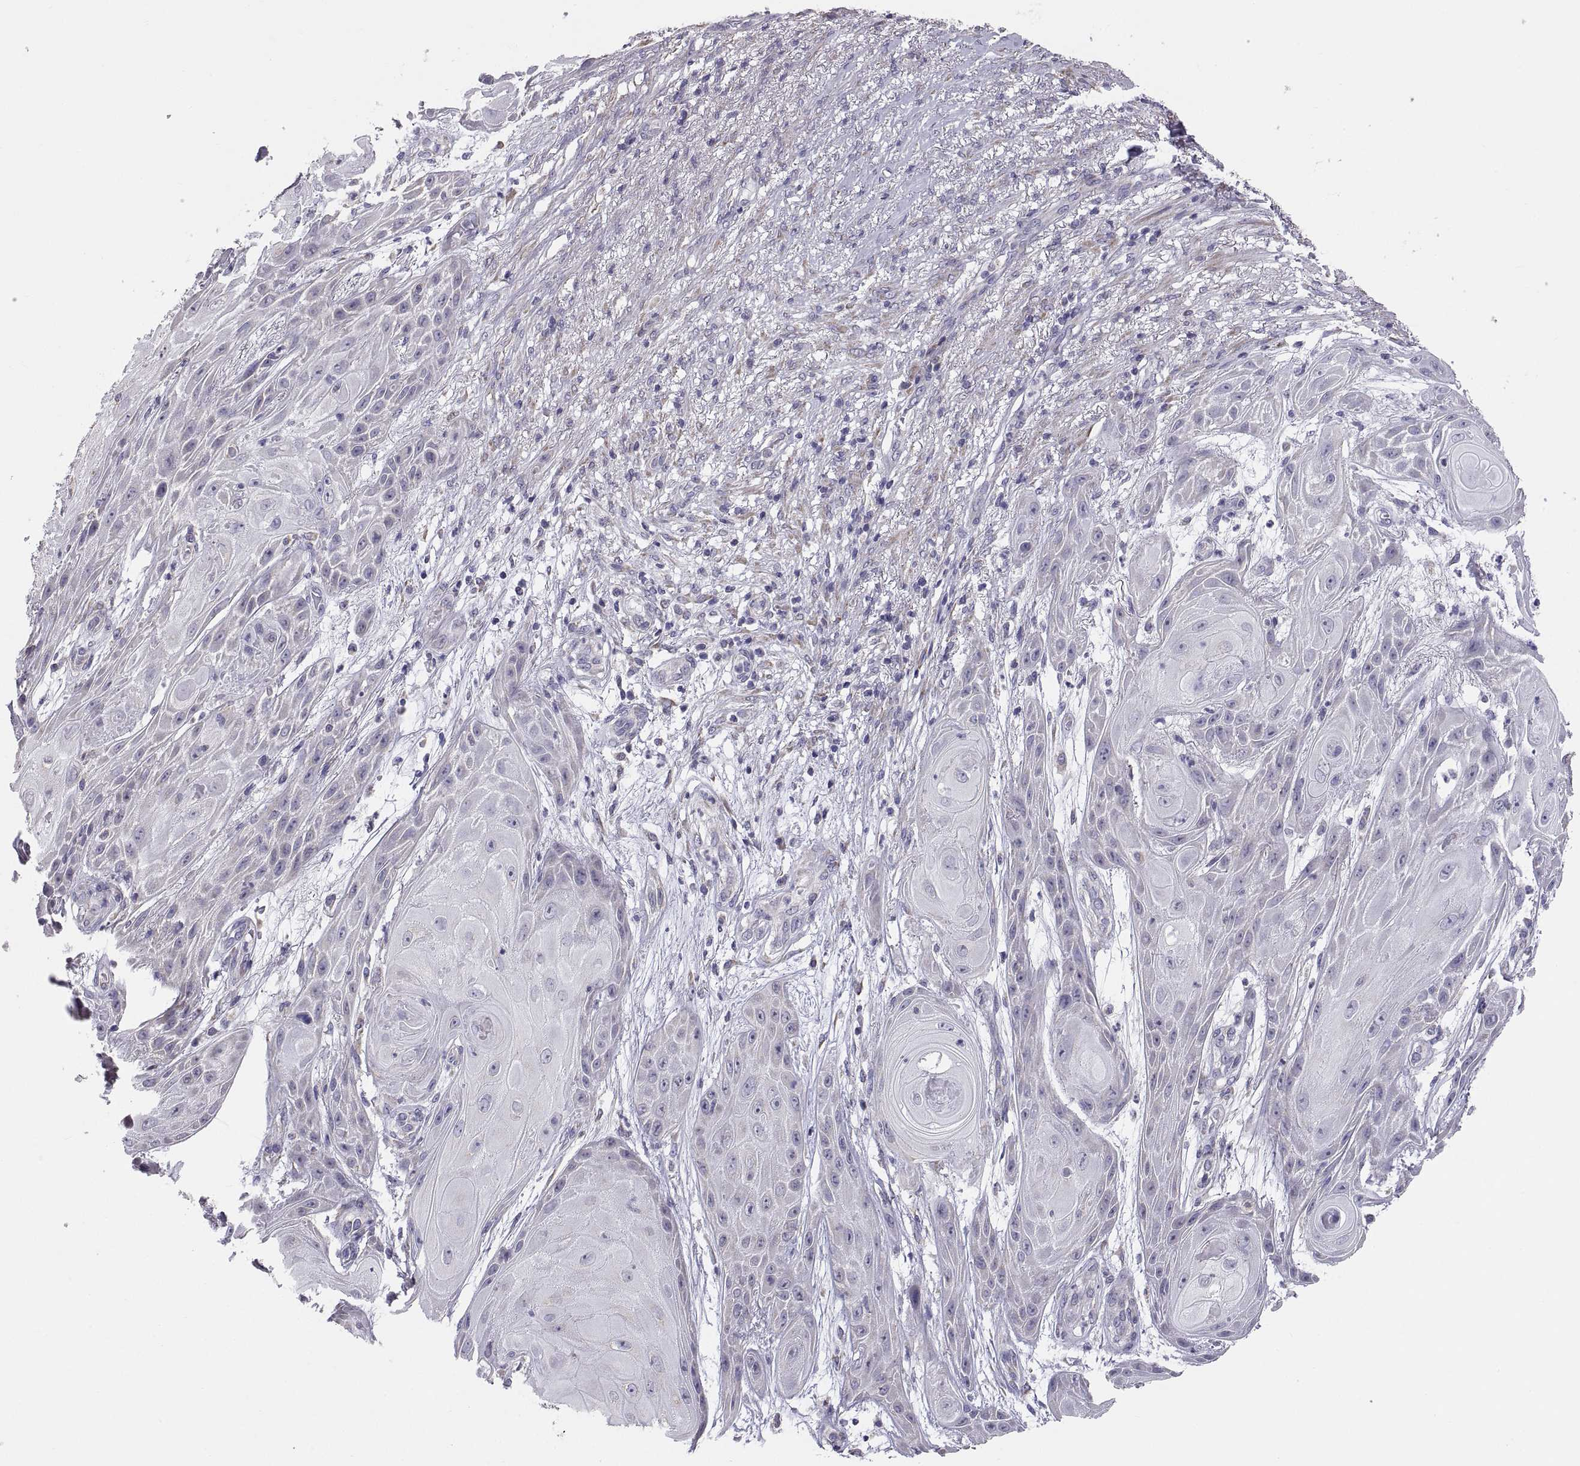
{"staining": {"intensity": "negative", "quantity": "none", "location": "none"}, "tissue": "skin cancer", "cell_type": "Tumor cells", "image_type": "cancer", "snomed": [{"axis": "morphology", "description": "Squamous cell carcinoma, NOS"}, {"axis": "topography", "description": "Skin"}], "caption": "Immunohistochemistry (IHC) histopathology image of neoplastic tissue: human squamous cell carcinoma (skin) stained with DAB (3,3'-diaminobenzidine) displays no significant protein expression in tumor cells.", "gene": "TNNC1", "patient": {"sex": "male", "age": 62}}